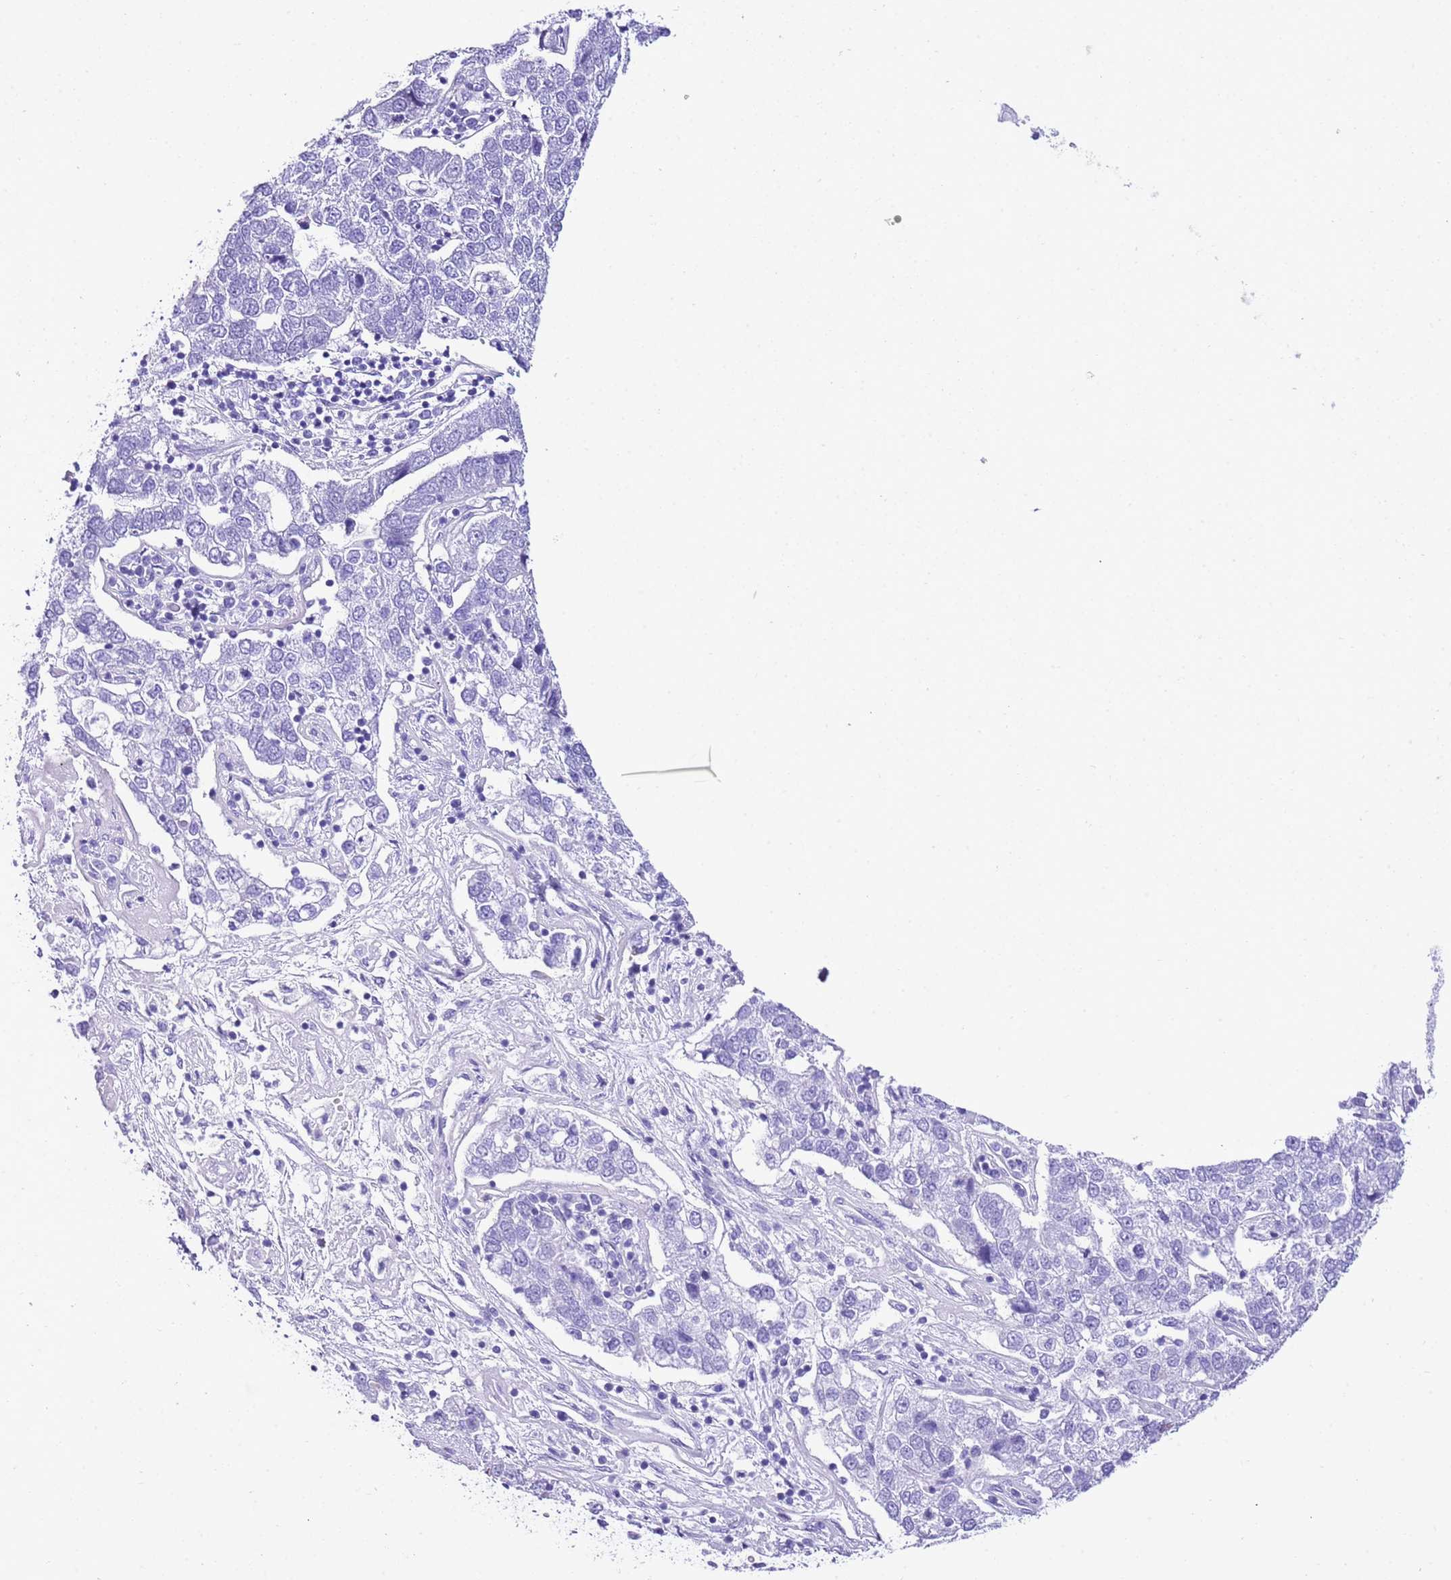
{"staining": {"intensity": "negative", "quantity": "none", "location": "none"}, "tissue": "pancreatic cancer", "cell_type": "Tumor cells", "image_type": "cancer", "snomed": [{"axis": "morphology", "description": "Adenocarcinoma, NOS"}, {"axis": "topography", "description": "Pancreas"}], "caption": "IHC image of human pancreatic adenocarcinoma stained for a protein (brown), which shows no expression in tumor cells.", "gene": "KCNC1", "patient": {"sex": "female", "age": 61}}